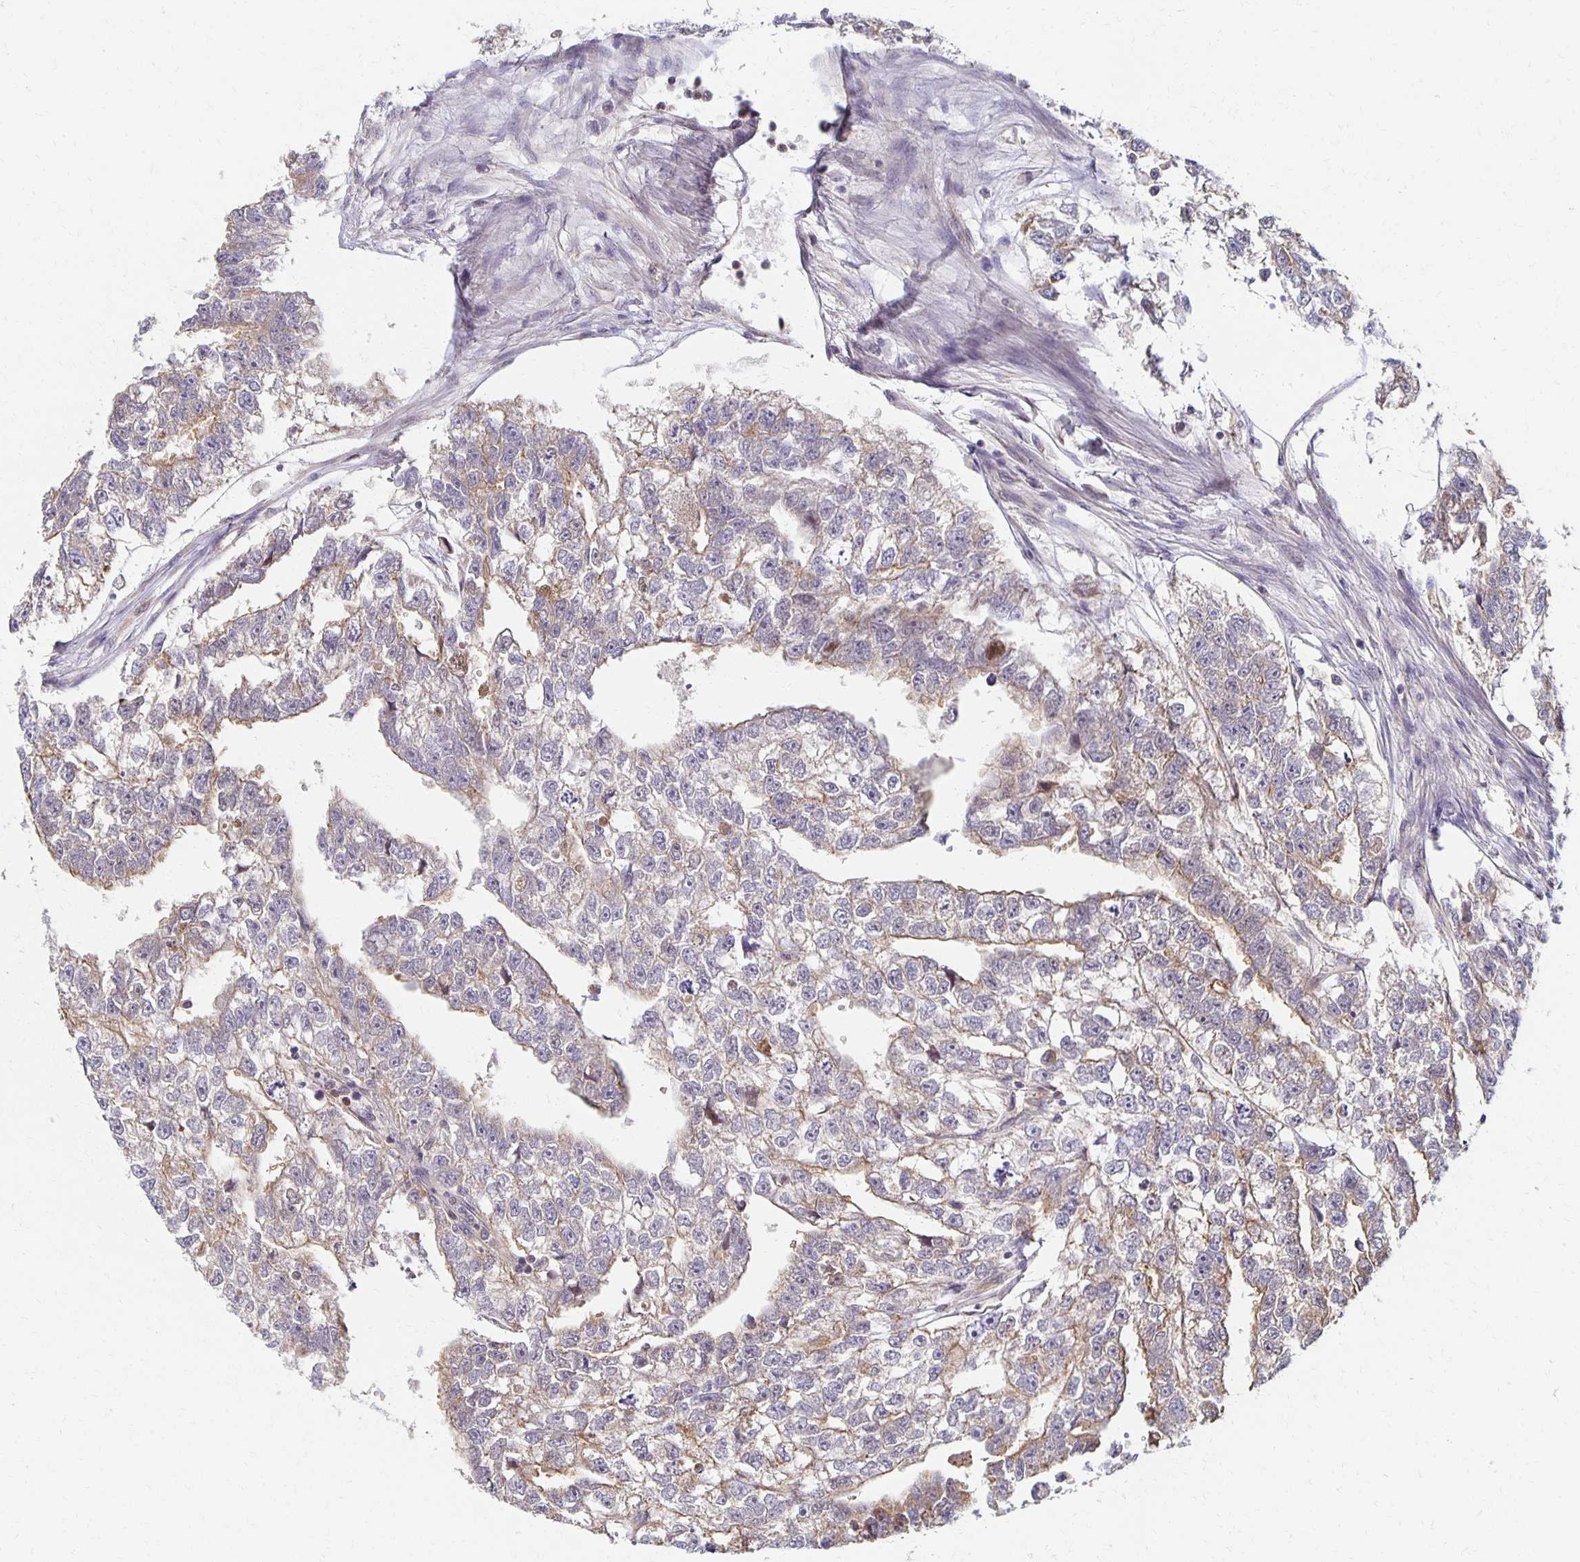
{"staining": {"intensity": "weak", "quantity": "25%-75%", "location": "cytoplasmic/membranous"}, "tissue": "testis cancer", "cell_type": "Tumor cells", "image_type": "cancer", "snomed": [{"axis": "morphology", "description": "Carcinoma, Embryonal, NOS"}, {"axis": "morphology", "description": "Teratoma, malignant, NOS"}, {"axis": "topography", "description": "Testis"}], "caption": "Immunohistochemistry (IHC) staining of testis embryonal carcinoma, which reveals low levels of weak cytoplasmic/membranous expression in approximately 25%-75% of tumor cells indicating weak cytoplasmic/membranous protein expression. The staining was performed using DAB (brown) for protein detection and nuclei were counterstained in hematoxylin (blue).", "gene": "SORL1", "patient": {"sex": "male", "age": 44}}